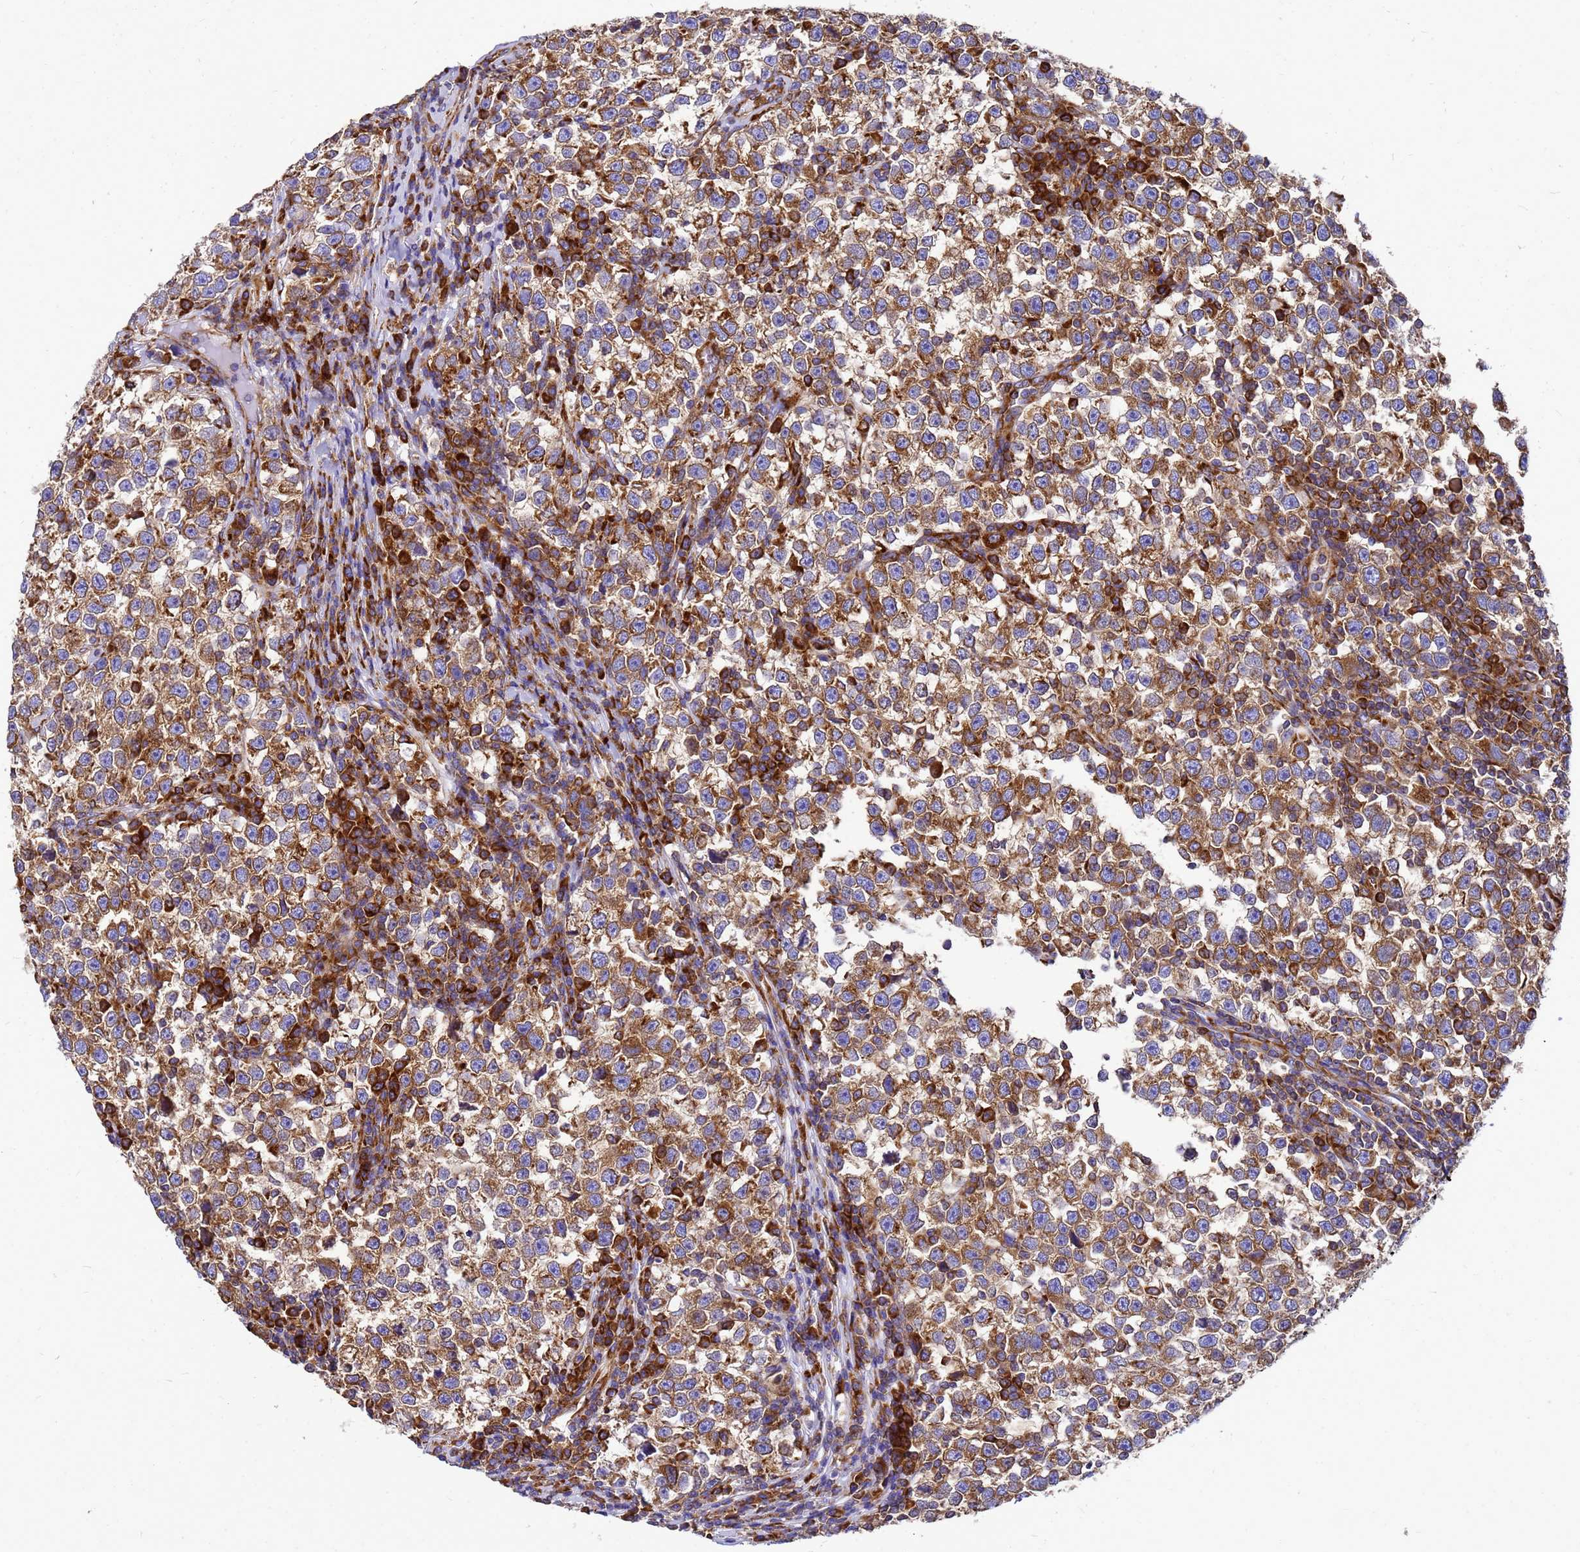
{"staining": {"intensity": "moderate", "quantity": ">75%", "location": "cytoplasmic/membranous"}, "tissue": "testis cancer", "cell_type": "Tumor cells", "image_type": "cancer", "snomed": [{"axis": "morphology", "description": "Normal tissue, NOS"}, {"axis": "morphology", "description": "Seminoma, NOS"}, {"axis": "topography", "description": "Testis"}], "caption": "Human testis cancer stained for a protein (brown) demonstrates moderate cytoplasmic/membranous positive expression in approximately >75% of tumor cells.", "gene": "EEF1D", "patient": {"sex": "male", "age": 43}}